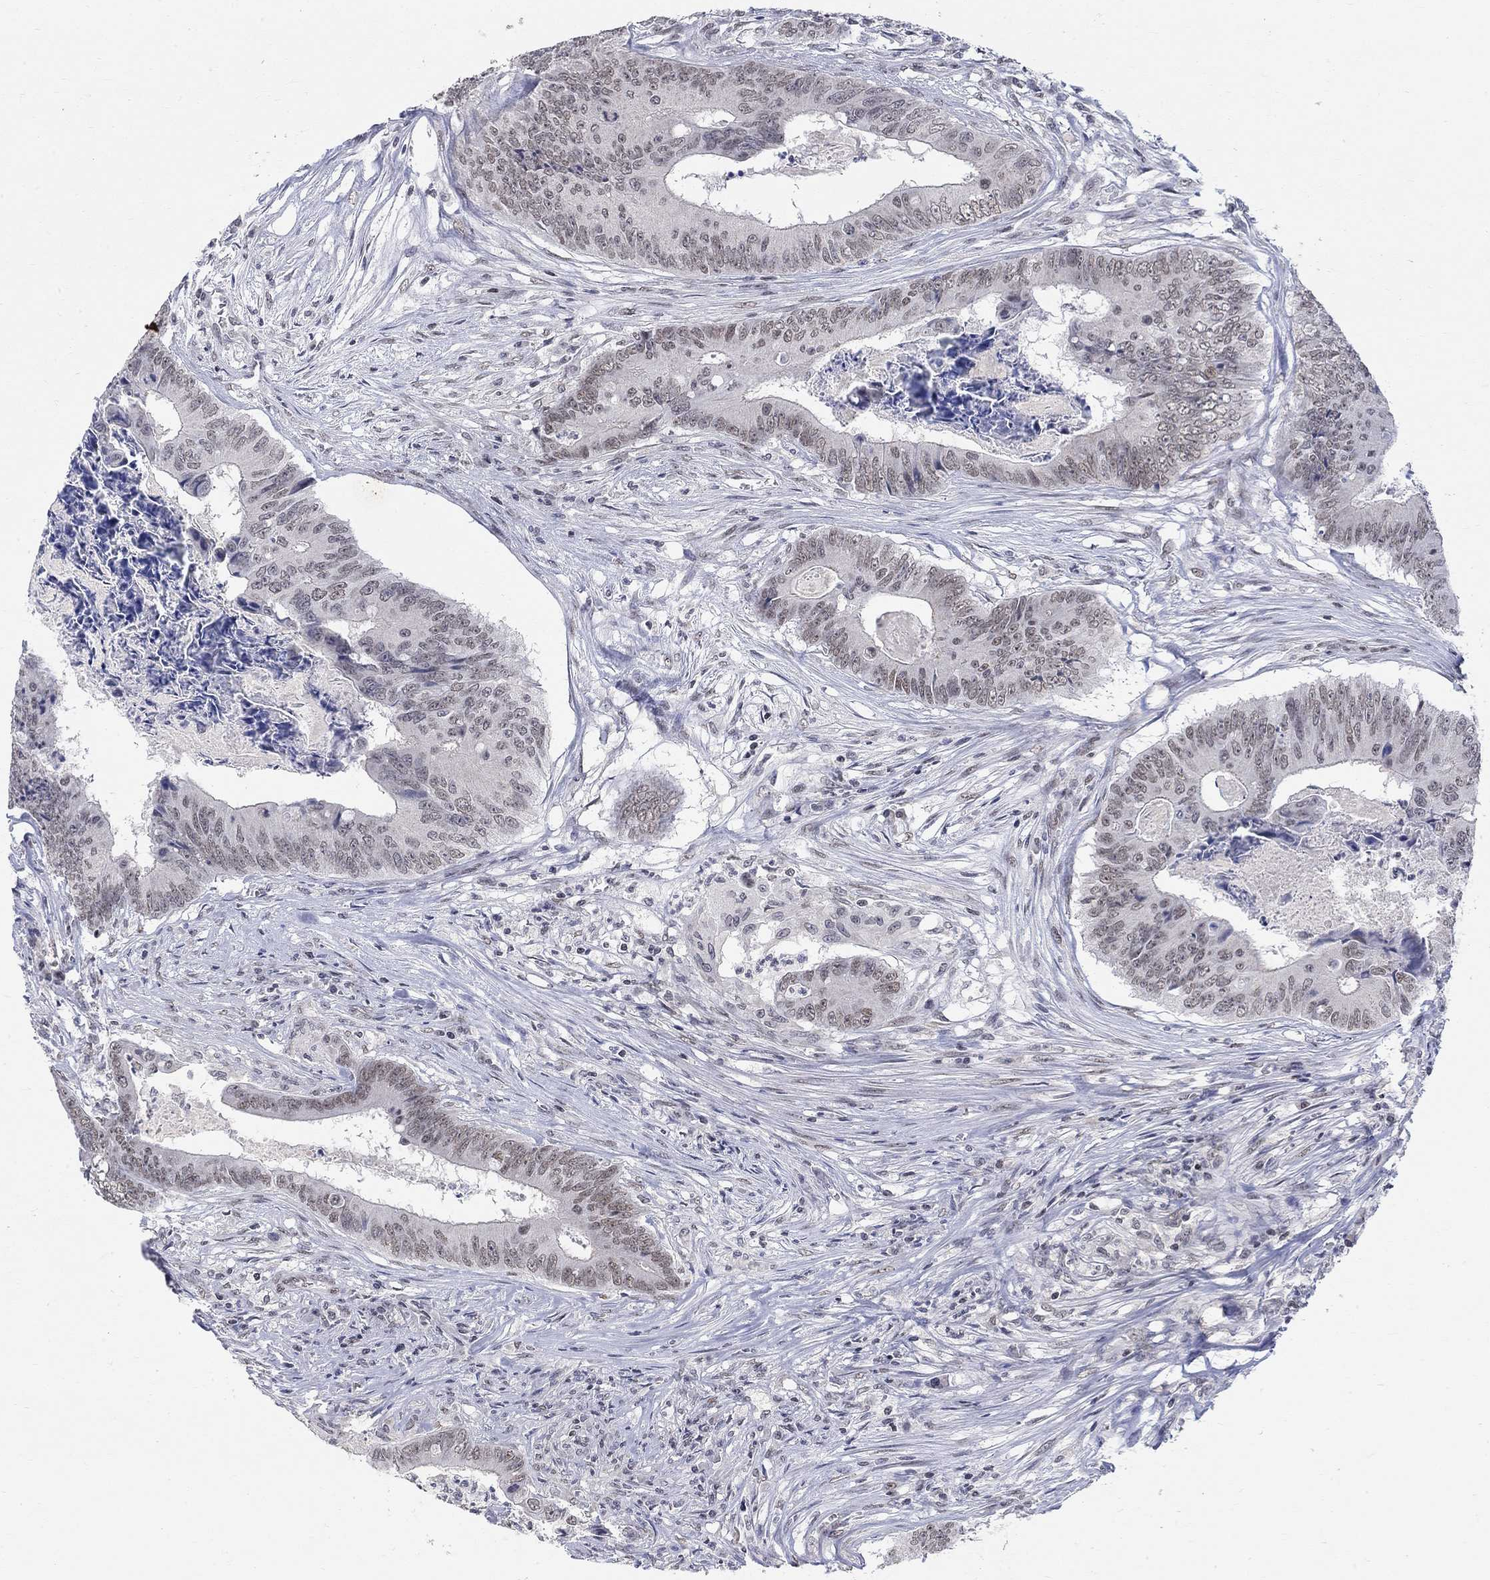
{"staining": {"intensity": "strong", "quantity": "<25%", "location": "nuclear"}, "tissue": "colorectal cancer", "cell_type": "Tumor cells", "image_type": "cancer", "snomed": [{"axis": "morphology", "description": "Adenocarcinoma, NOS"}, {"axis": "topography", "description": "Colon"}], "caption": "An immunohistochemistry (IHC) micrograph of tumor tissue is shown. Protein staining in brown highlights strong nuclear positivity in colorectal adenocarcinoma within tumor cells.", "gene": "KLF12", "patient": {"sex": "male", "age": 84}}